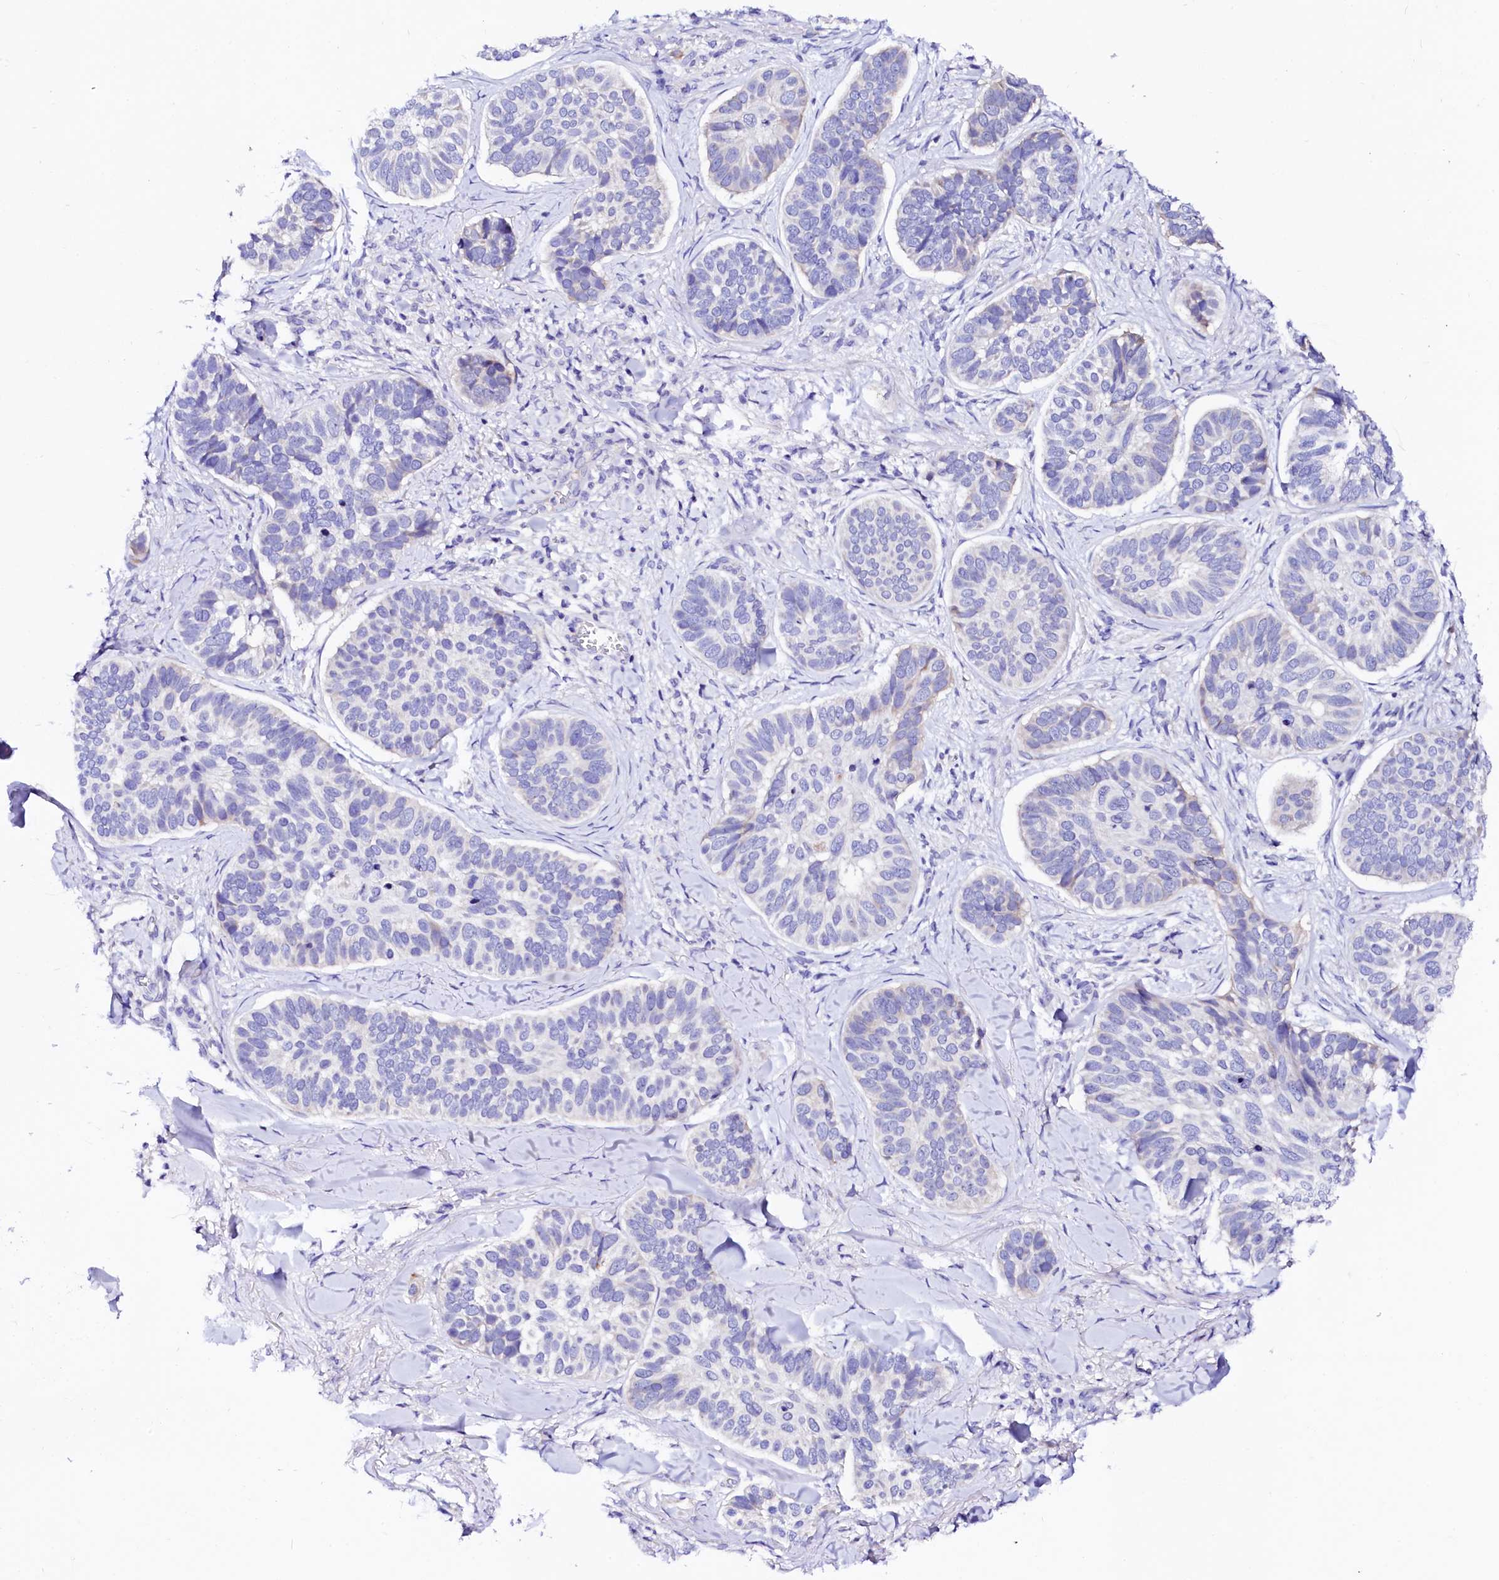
{"staining": {"intensity": "negative", "quantity": "none", "location": "none"}, "tissue": "skin cancer", "cell_type": "Tumor cells", "image_type": "cancer", "snomed": [{"axis": "morphology", "description": "Basal cell carcinoma"}, {"axis": "topography", "description": "Skin"}], "caption": "Immunohistochemical staining of basal cell carcinoma (skin) displays no significant staining in tumor cells. (Immunohistochemistry (ihc), brightfield microscopy, high magnification).", "gene": "BTBD16", "patient": {"sex": "male", "age": 62}}